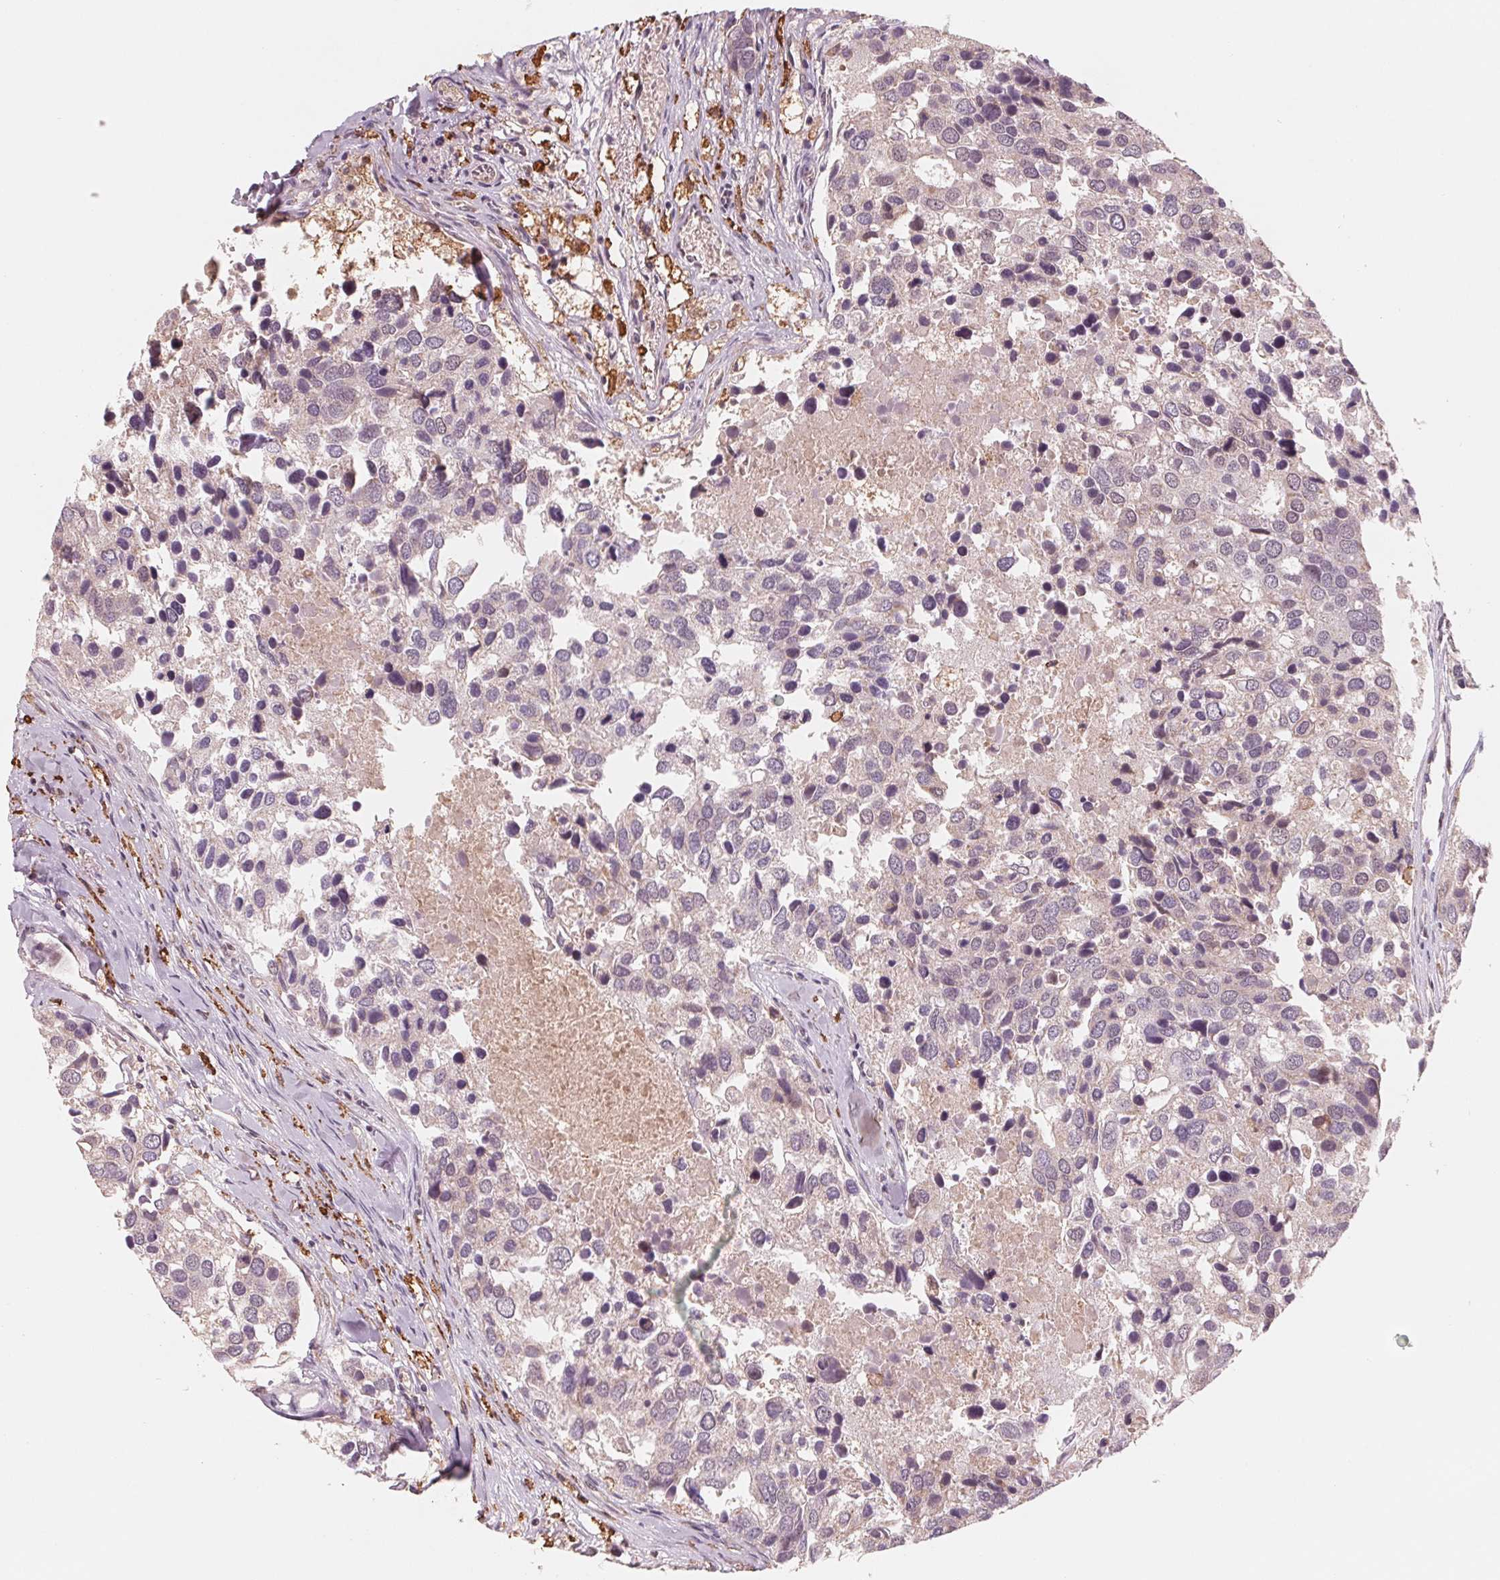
{"staining": {"intensity": "negative", "quantity": "none", "location": "none"}, "tissue": "breast cancer", "cell_type": "Tumor cells", "image_type": "cancer", "snomed": [{"axis": "morphology", "description": "Duct carcinoma"}, {"axis": "topography", "description": "Breast"}], "caption": "The histopathology image exhibits no significant staining in tumor cells of breast intraductal carcinoma.", "gene": "IL9R", "patient": {"sex": "female", "age": 83}}